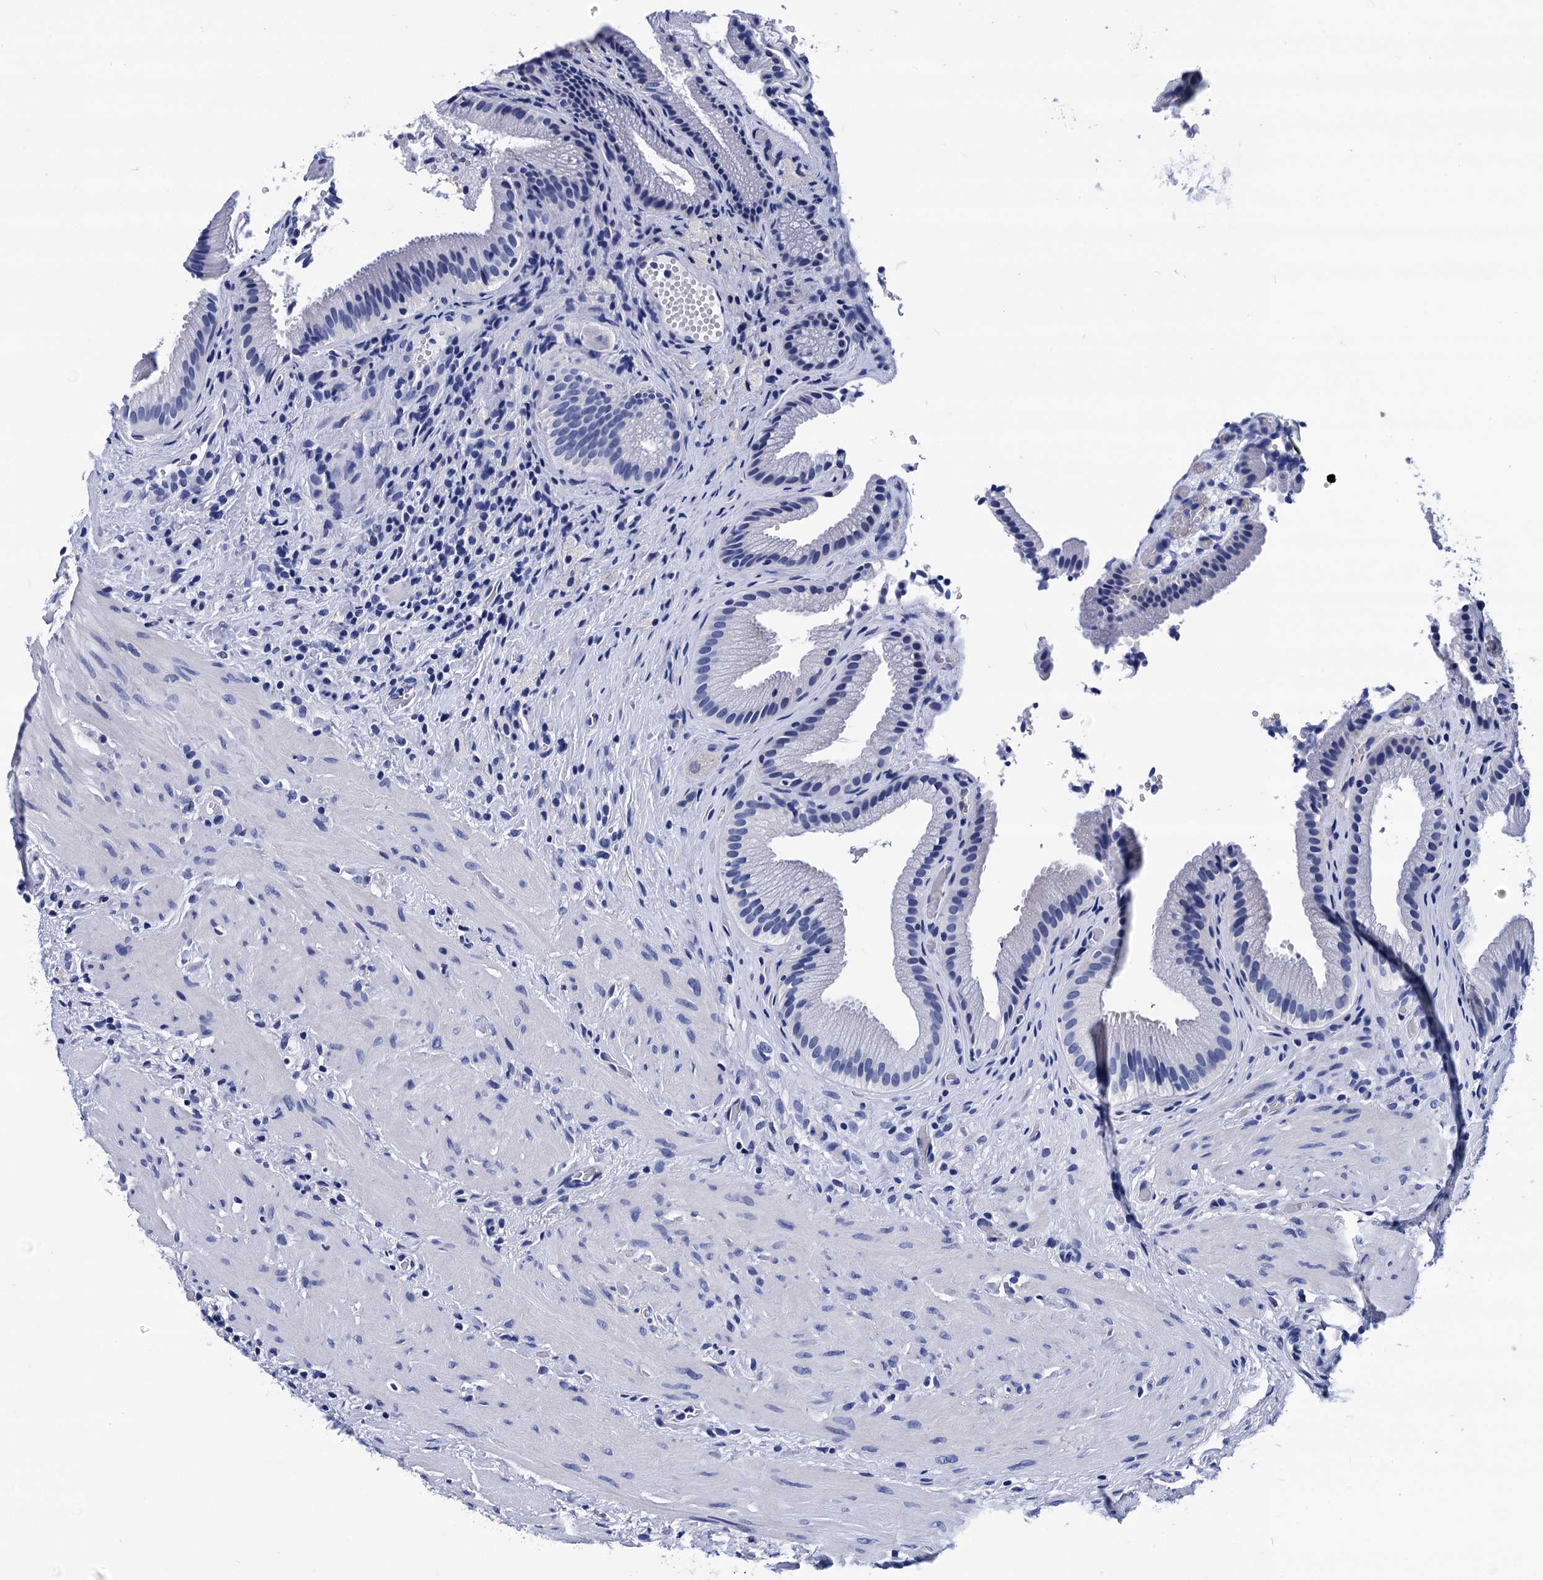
{"staining": {"intensity": "negative", "quantity": "none", "location": "none"}, "tissue": "gallbladder", "cell_type": "Glandular cells", "image_type": "normal", "snomed": [{"axis": "morphology", "description": "Normal tissue, NOS"}, {"axis": "morphology", "description": "Inflammation, NOS"}, {"axis": "topography", "description": "Gallbladder"}], "caption": "Immunohistochemistry image of normal gallbladder: human gallbladder stained with DAB shows no significant protein positivity in glandular cells. The staining was performed using DAB to visualize the protein expression in brown, while the nuclei were stained in blue with hematoxylin (Magnification: 20x).", "gene": "MYBPC3", "patient": {"sex": "male", "age": 51}}